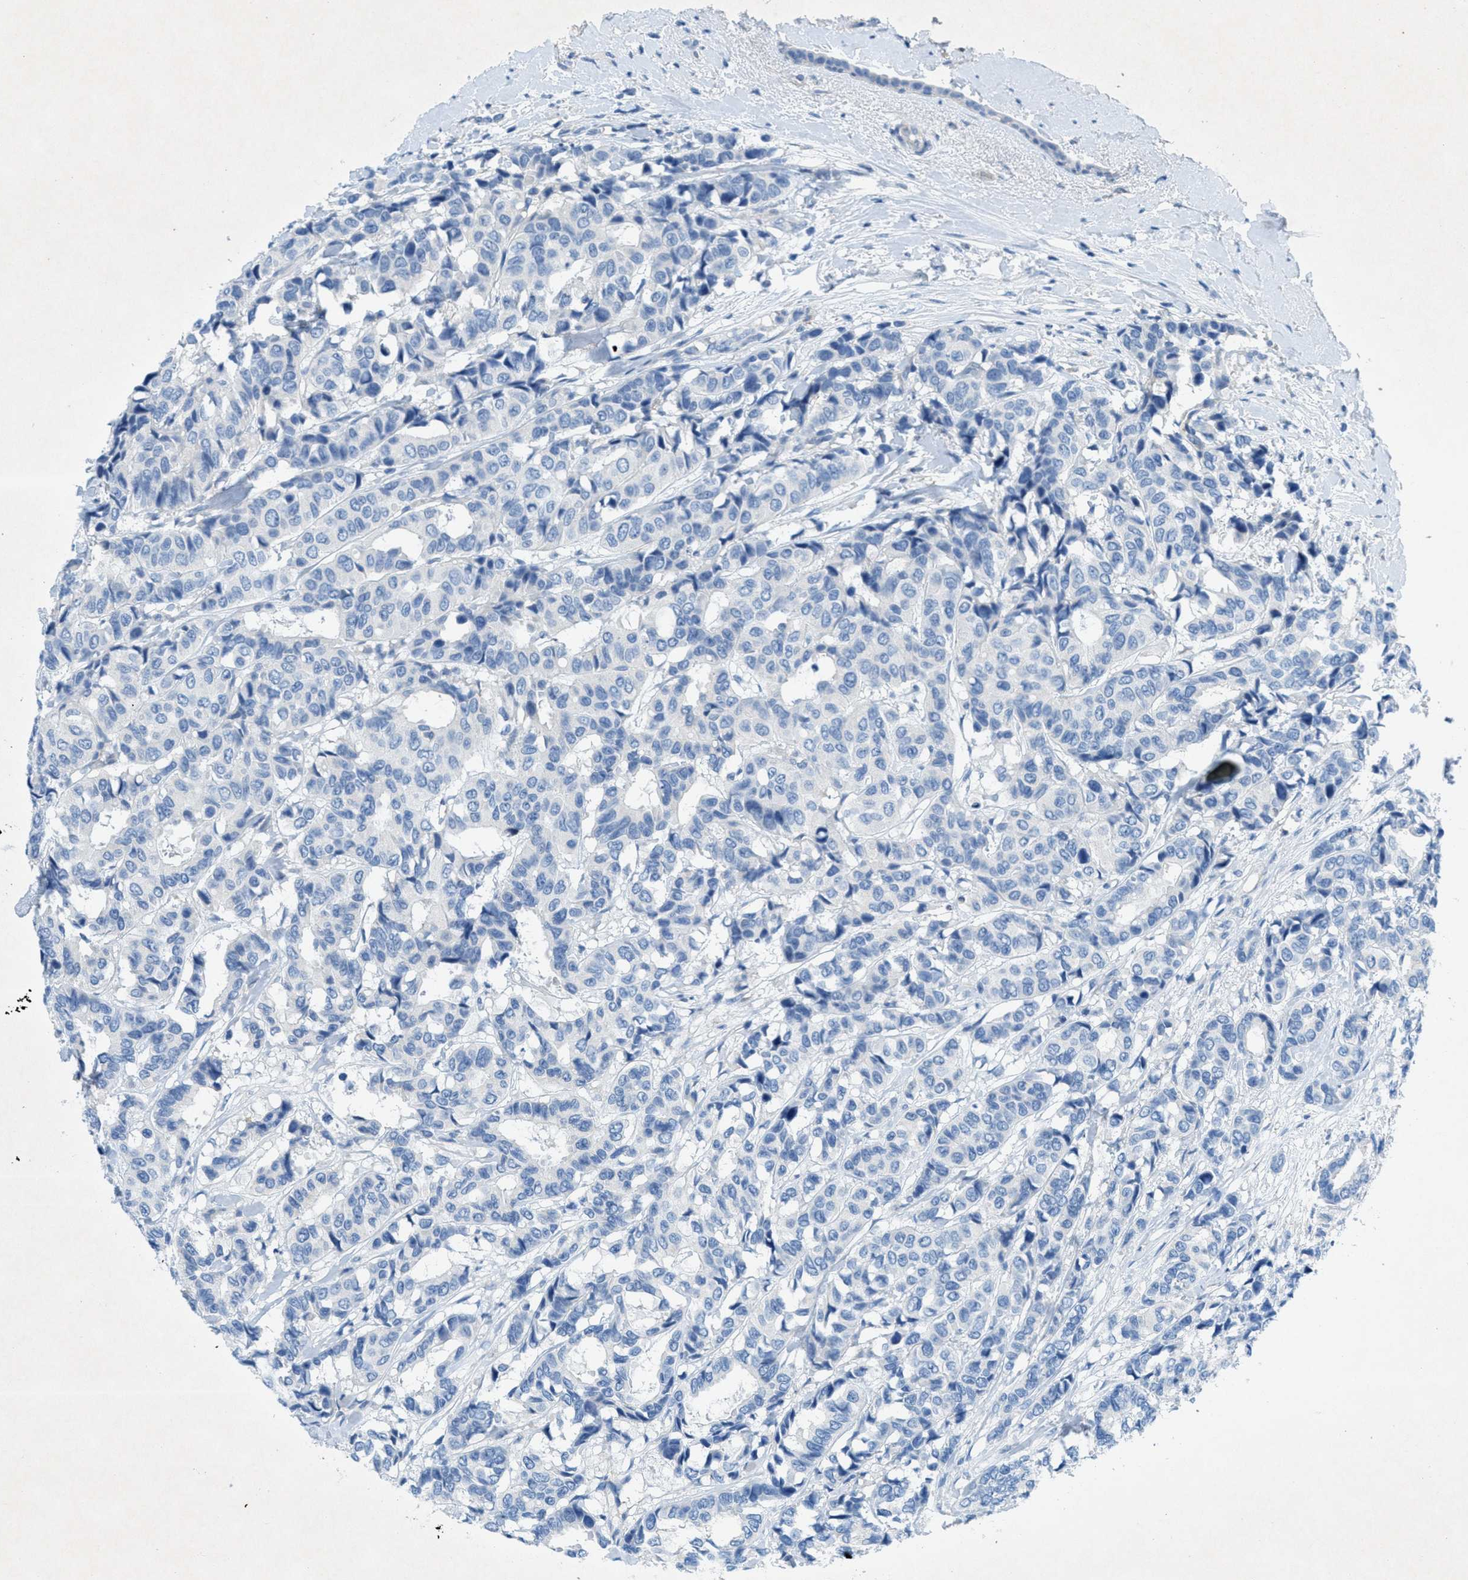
{"staining": {"intensity": "negative", "quantity": "none", "location": "none"}, "tissue": "breast cancer", "cell_type": "Tumor cells", "image_type": "cancer", "snomed": [{"axis": "morphology", "description": "Duct carcinoma"}, {"axis": "topography", "description": "Breast"}], "caption": "DAB (3,3'-diaminobenzidine) immunohistochemical staining of human breast cancer shows no significant positivity in tumor cells.", "gene": "GALNT17", "patient": {"sex": "female", "age": 87}}